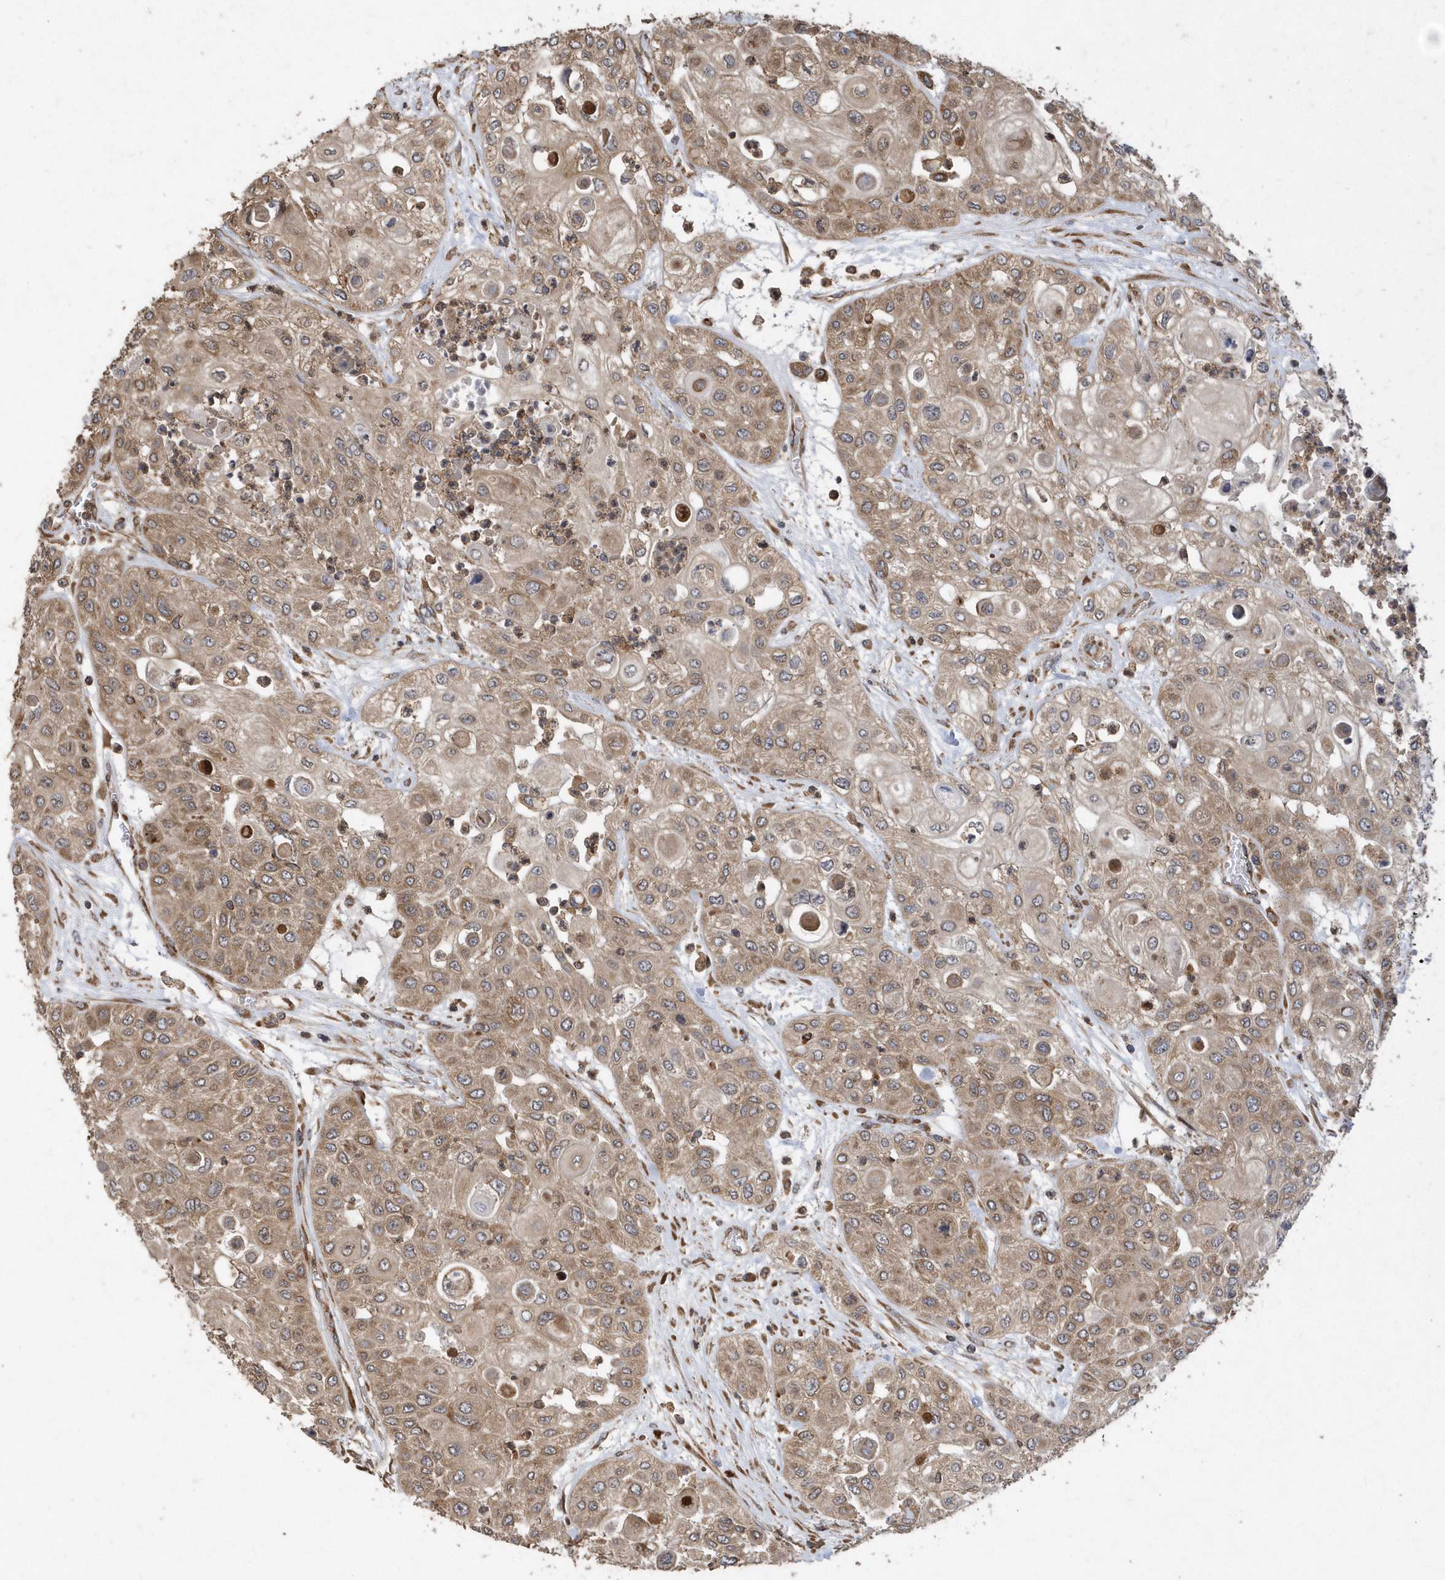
{"staining": {"intensity": "moderate", "quantity": ">75%", "location": "cytoplasmic/membranous"}, "tissue": "urothelial cancer", "cell_type": "Tumor cells", "image_type": "cancer", "snomed": [{"axis": "morphology", "description": "Urothelial carcinoma, High grade"}, {"axis": "topography", "description": "Urinary bladder"}], "caption": "Protein expression analysis of high-grade urothelial carcinoma exhibits moderate cytoplasmic/membranous staining in approximately >75% of tumor cells. (brown staining indicates protein expression, while blue staining denotes nuclei).", "gene": "WASHC5", "patient": {"sex": "female", "age": 79}}